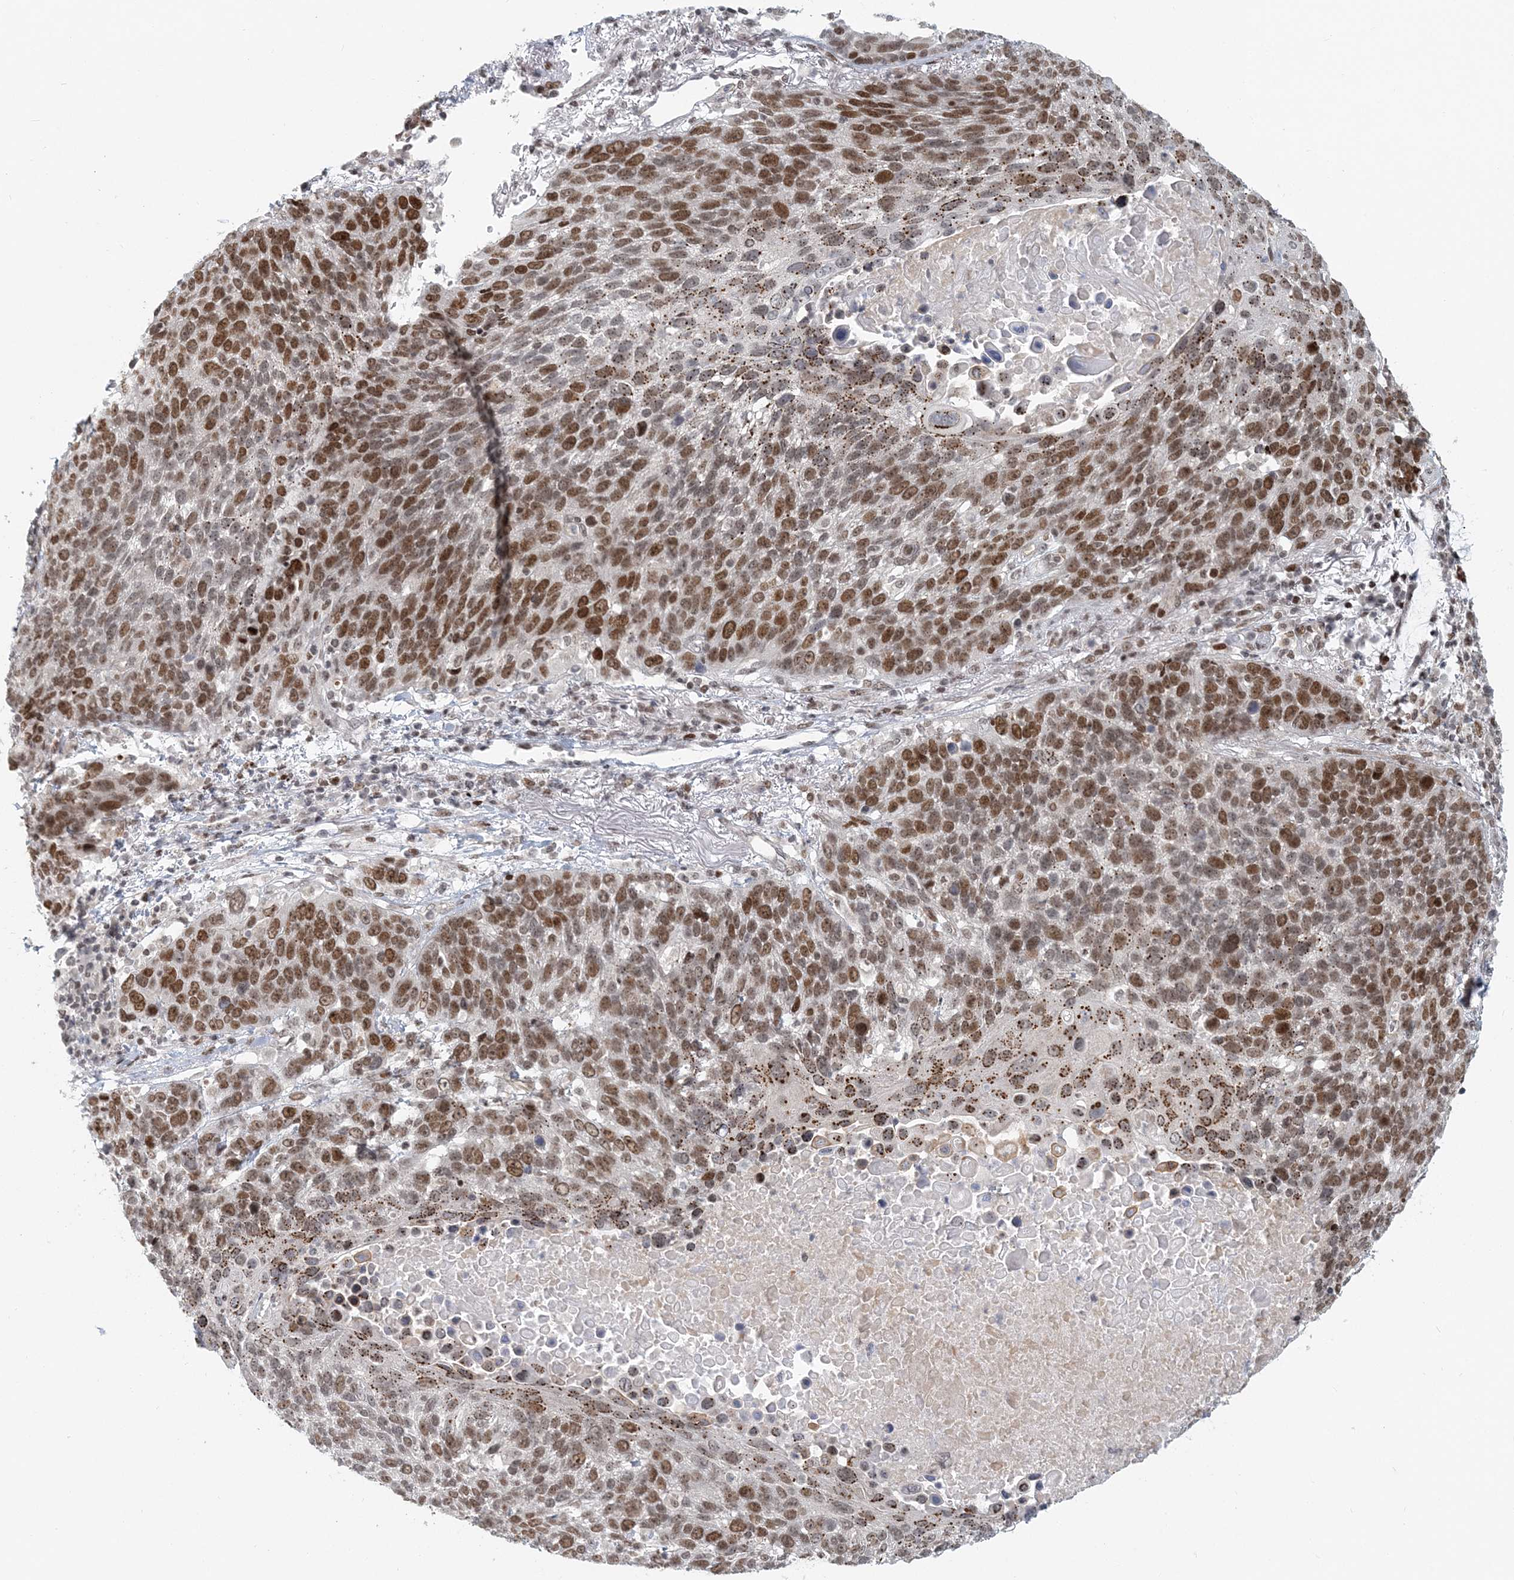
{"staining": {"intensity": "moderate", "quantity": ">75%", "location": "nuclear"}, "tissue": "lung cancer", "cell_type": "Tumor cells", "image_type": "cancer", "snomed": [{"axis": "morphology", "description": "Squamous cell carcinoma, NOS"}, {"axis": "topography", "description": "Lung"}], "caption": "Squamous cell carcinoma (lung) tissue exhibits moderate nuclear positivity in about >75% of tumor cells, visualized by immunohistochemistry.", "gene": "BAZ1B", "patient": {"sex": "male", "age": 66}}